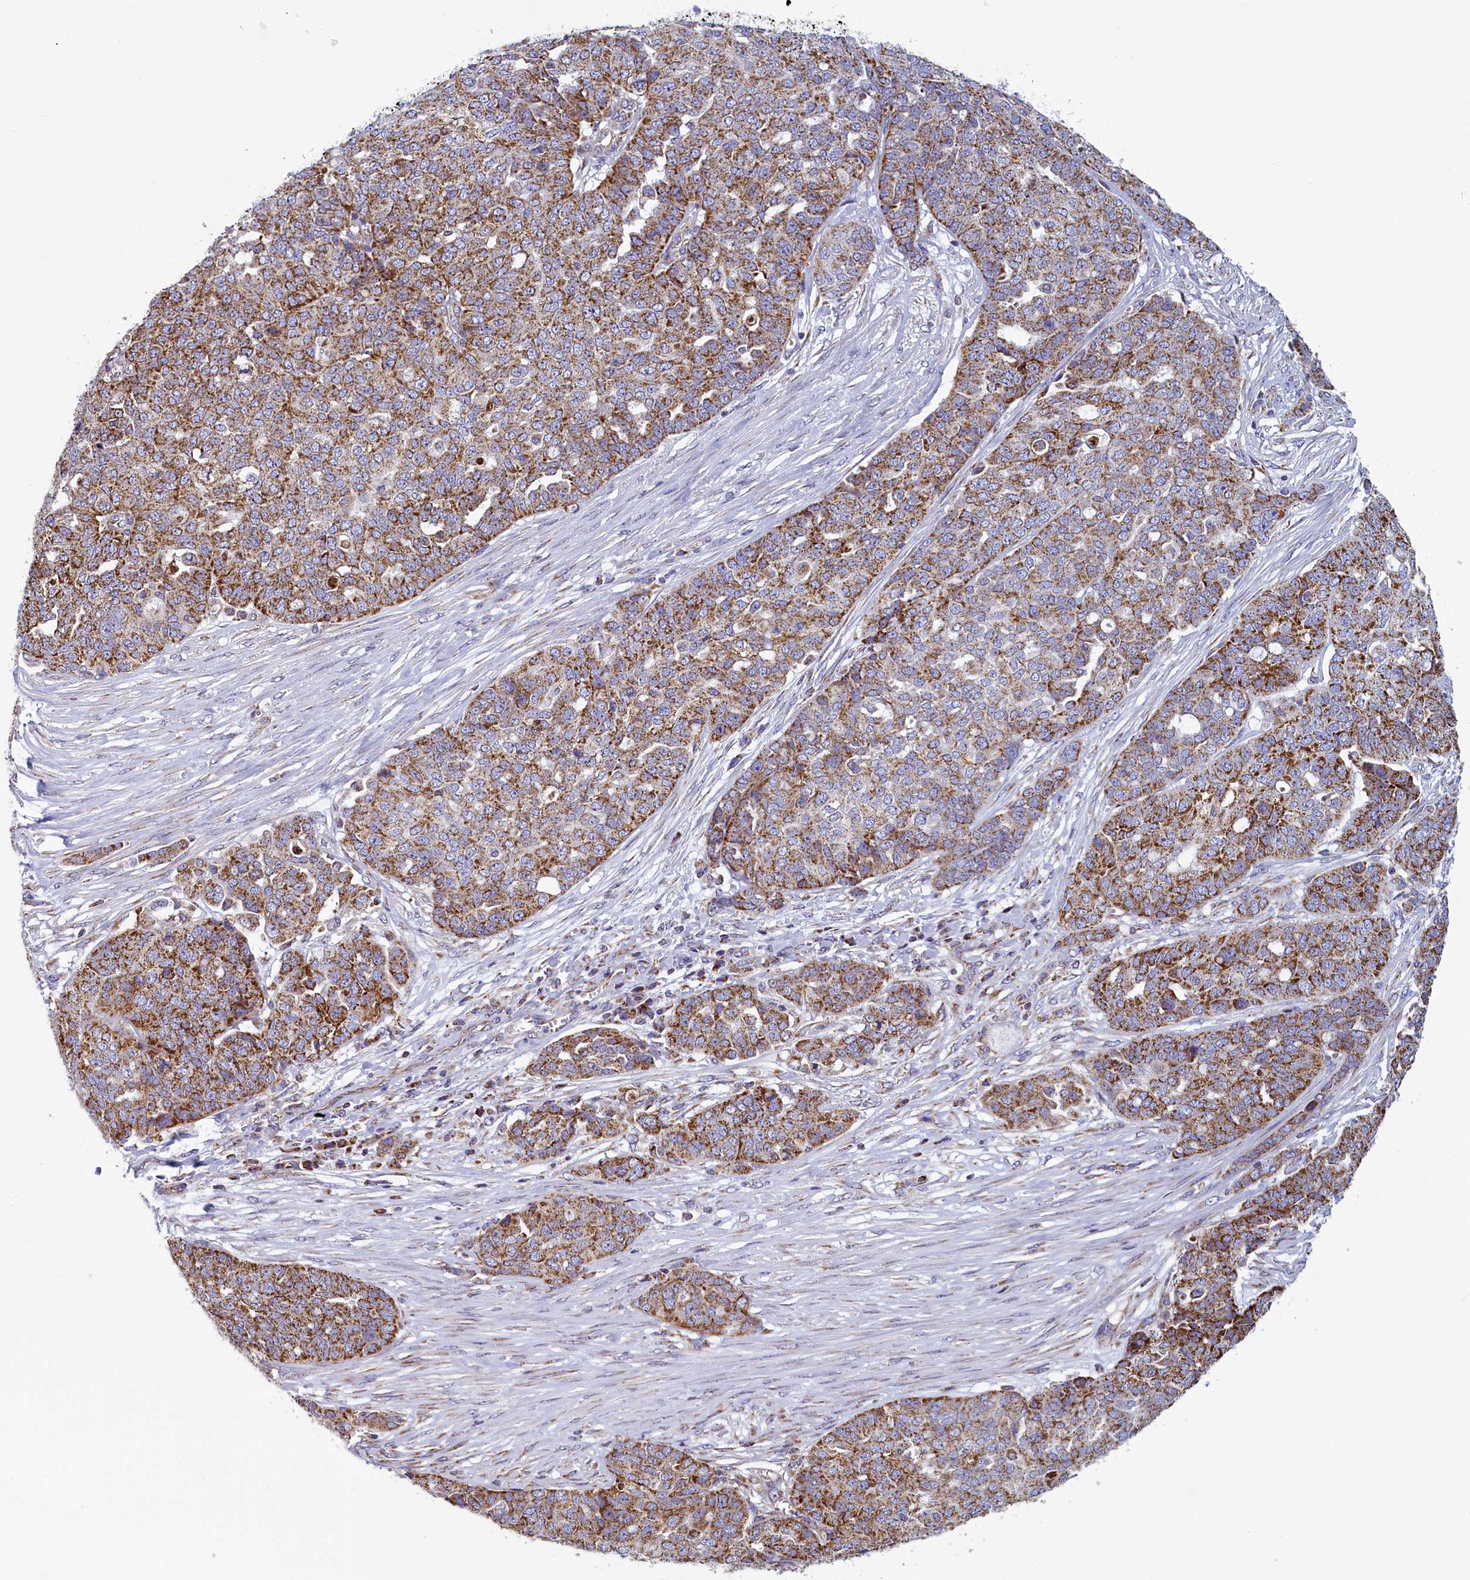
{"staining": {"intensity": "moderate", "quantity": ">75%", "location": "cytoplasmic/membranous"}, "tissue": "ovarian cancer", "cell_type": "Tumor cells", "image_type": "cancer", "snomed": [{"axis": "morphology", "description": "Cystadenocarcinoma, serous, NOS"}, {"axis": "topography", "description": "Soft tissue"}, {"axis": "topography", "description": "Ovary"}], "caption": "Tumor cells reveal moderate cytoplasmic/membranous positivity in approximately >75% of cells in ovarian cancer. (DAB IHC, brown staining for protein, blue staining for nuclei).", "gene": "IFT122", "patient": {"sex": "female", "age": 57}}